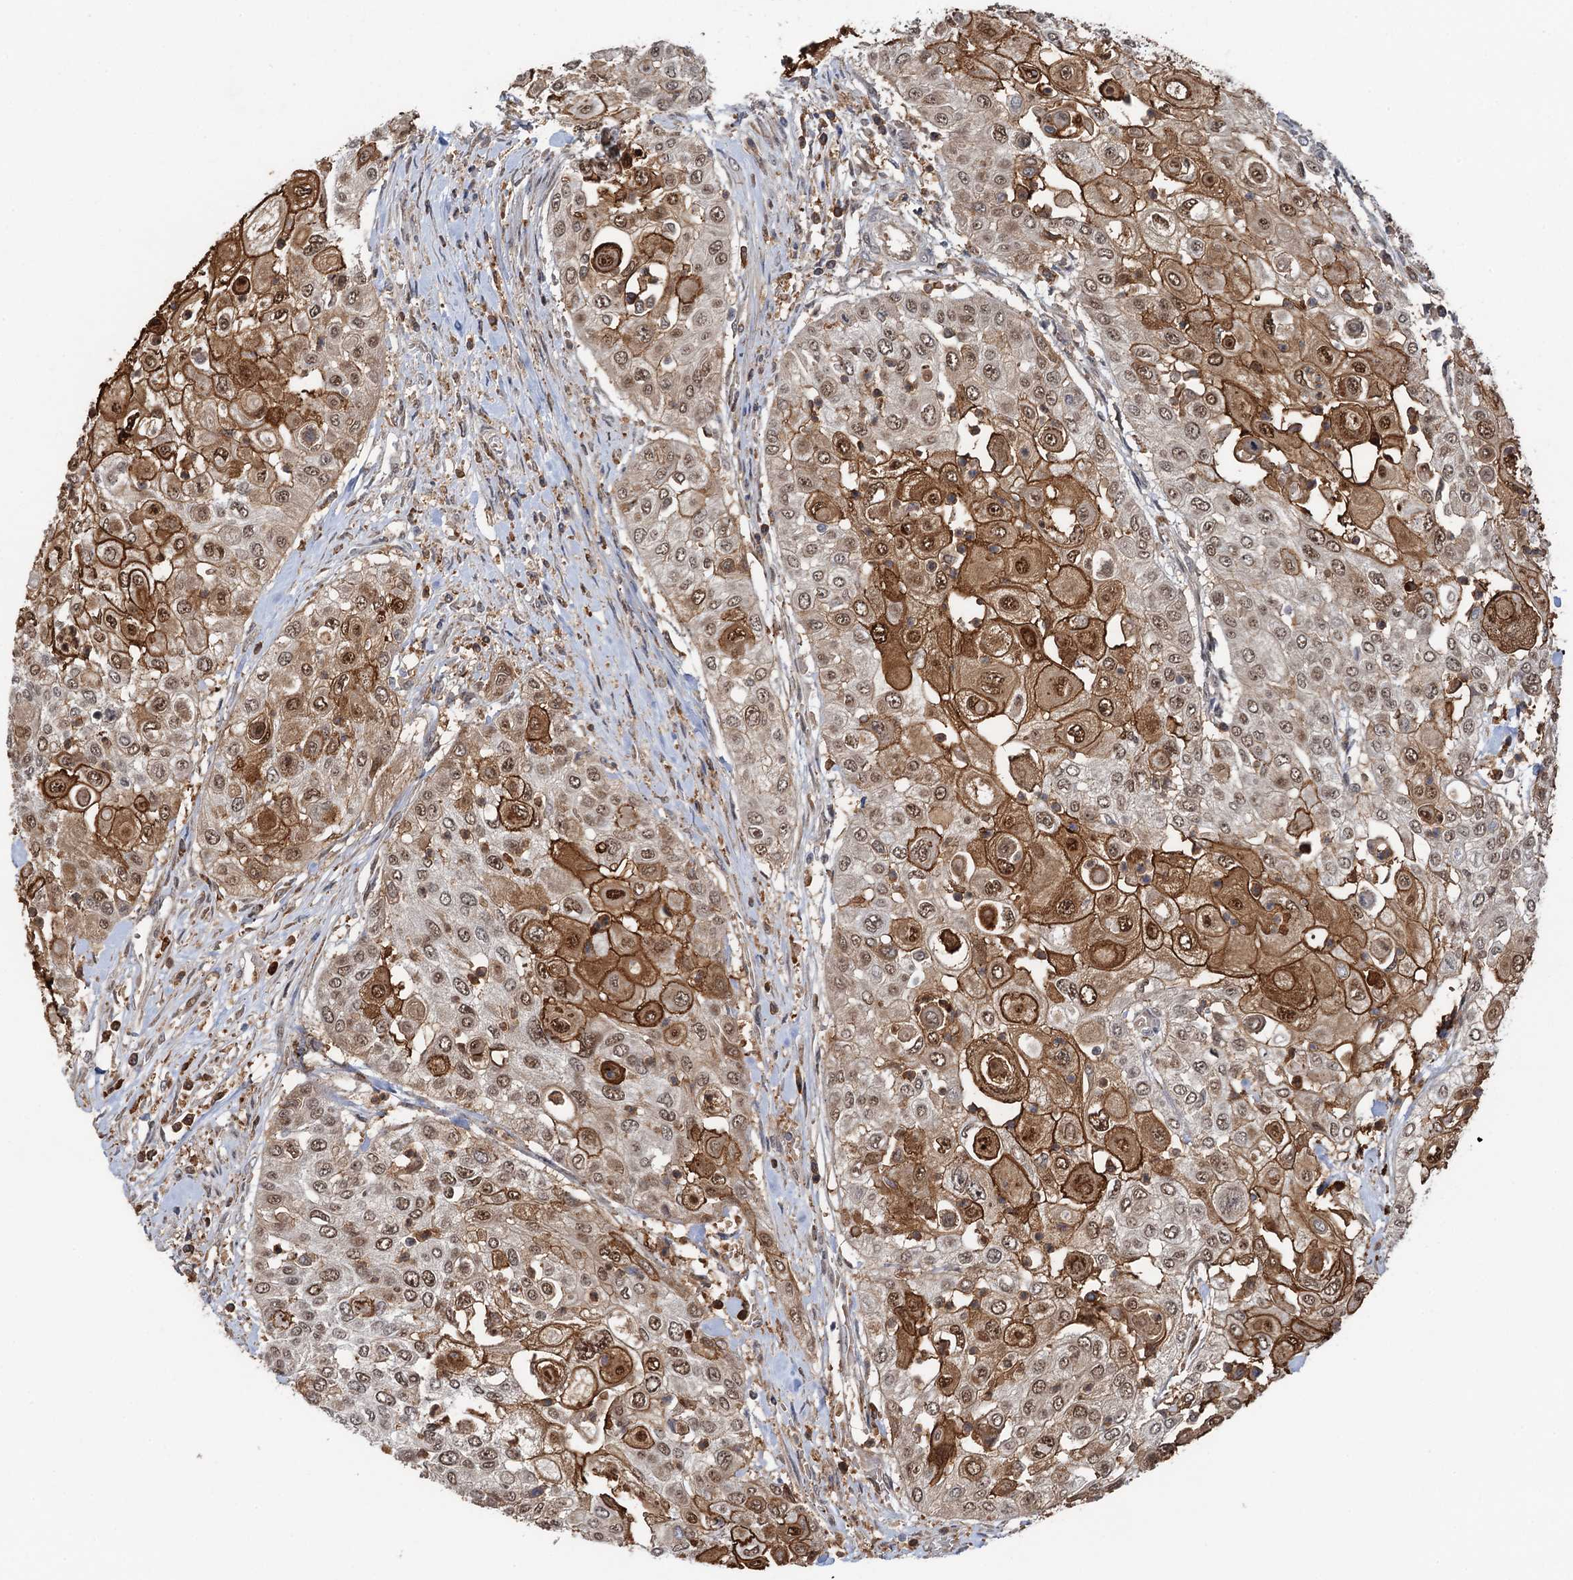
{"staining": {"intensity": "strong", "quantity": ">75%", "location": "cytoplasmic/membranous,nuclear"}, "tissue": "urothelial cancer", "cell_type": "Tumor cells", "image_type": "cancer", "snomed": [{"axis": "morphology", "description": "Urothelial carcinoma, High grade"}, {"axis": "topography", "description": "Urinary bladder"}], "caption": "This micrograph exhibits immunohistochemistry staining of high-grade urothelial carcinoma, with high strong cytoplasmic/membranous and nuclear staining in about >75% of tumor cells.", "gene": "ZNF609", "patient": {"sex": "female", "age": 79}}